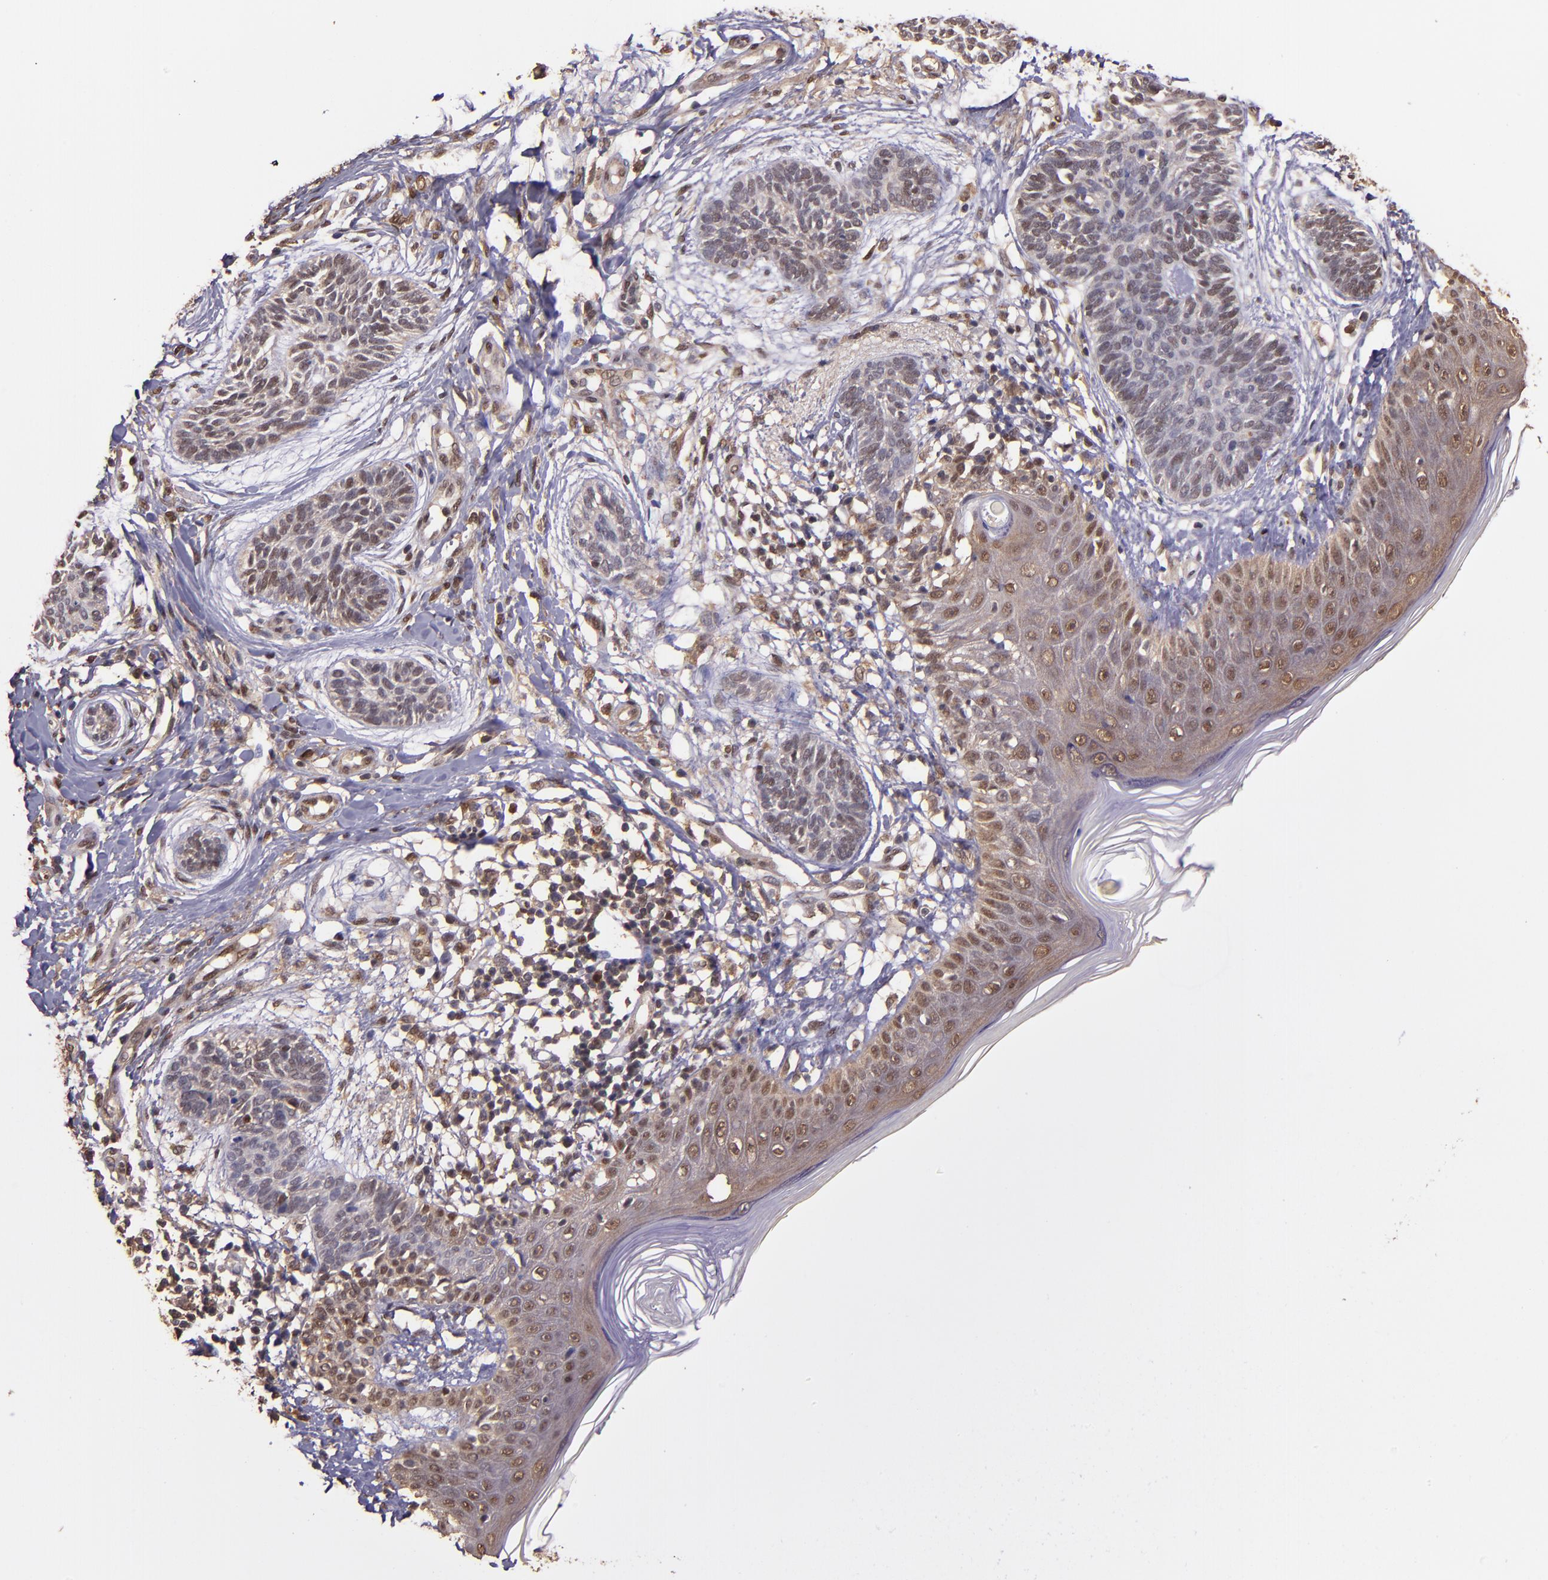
{"staining": {"intensity": "weak", "quantity": "25%-75%", "location": "cytoplasmic/membranous,nuclear"}, "tissue": "skin cancer", "cell_type": "Tumor cells", "image_type": "cancer", "snomed": [{"axis": "morphology", "description": "Normal tissue, NOS"}, {"axis": "morphology", "description": "Basal cell carcinoma"}, {"axis": "topography", "description": "Skin"}], "caption": "Brown immunohistochemical staining in basal cell carcinoma (skin) reveals weak cytoplasmic/membranous and nuclear expression in about 25%-75% of tumor cells. The staining was performed using DAB (3,3'-diaminobenzidine) to visualize the protein expression in brown, while the nuclei were stained in blue with hematoxylin (Magnification: 20x).", "gene": "STAT6", "patient": {"sex": "male", "age": 63}}